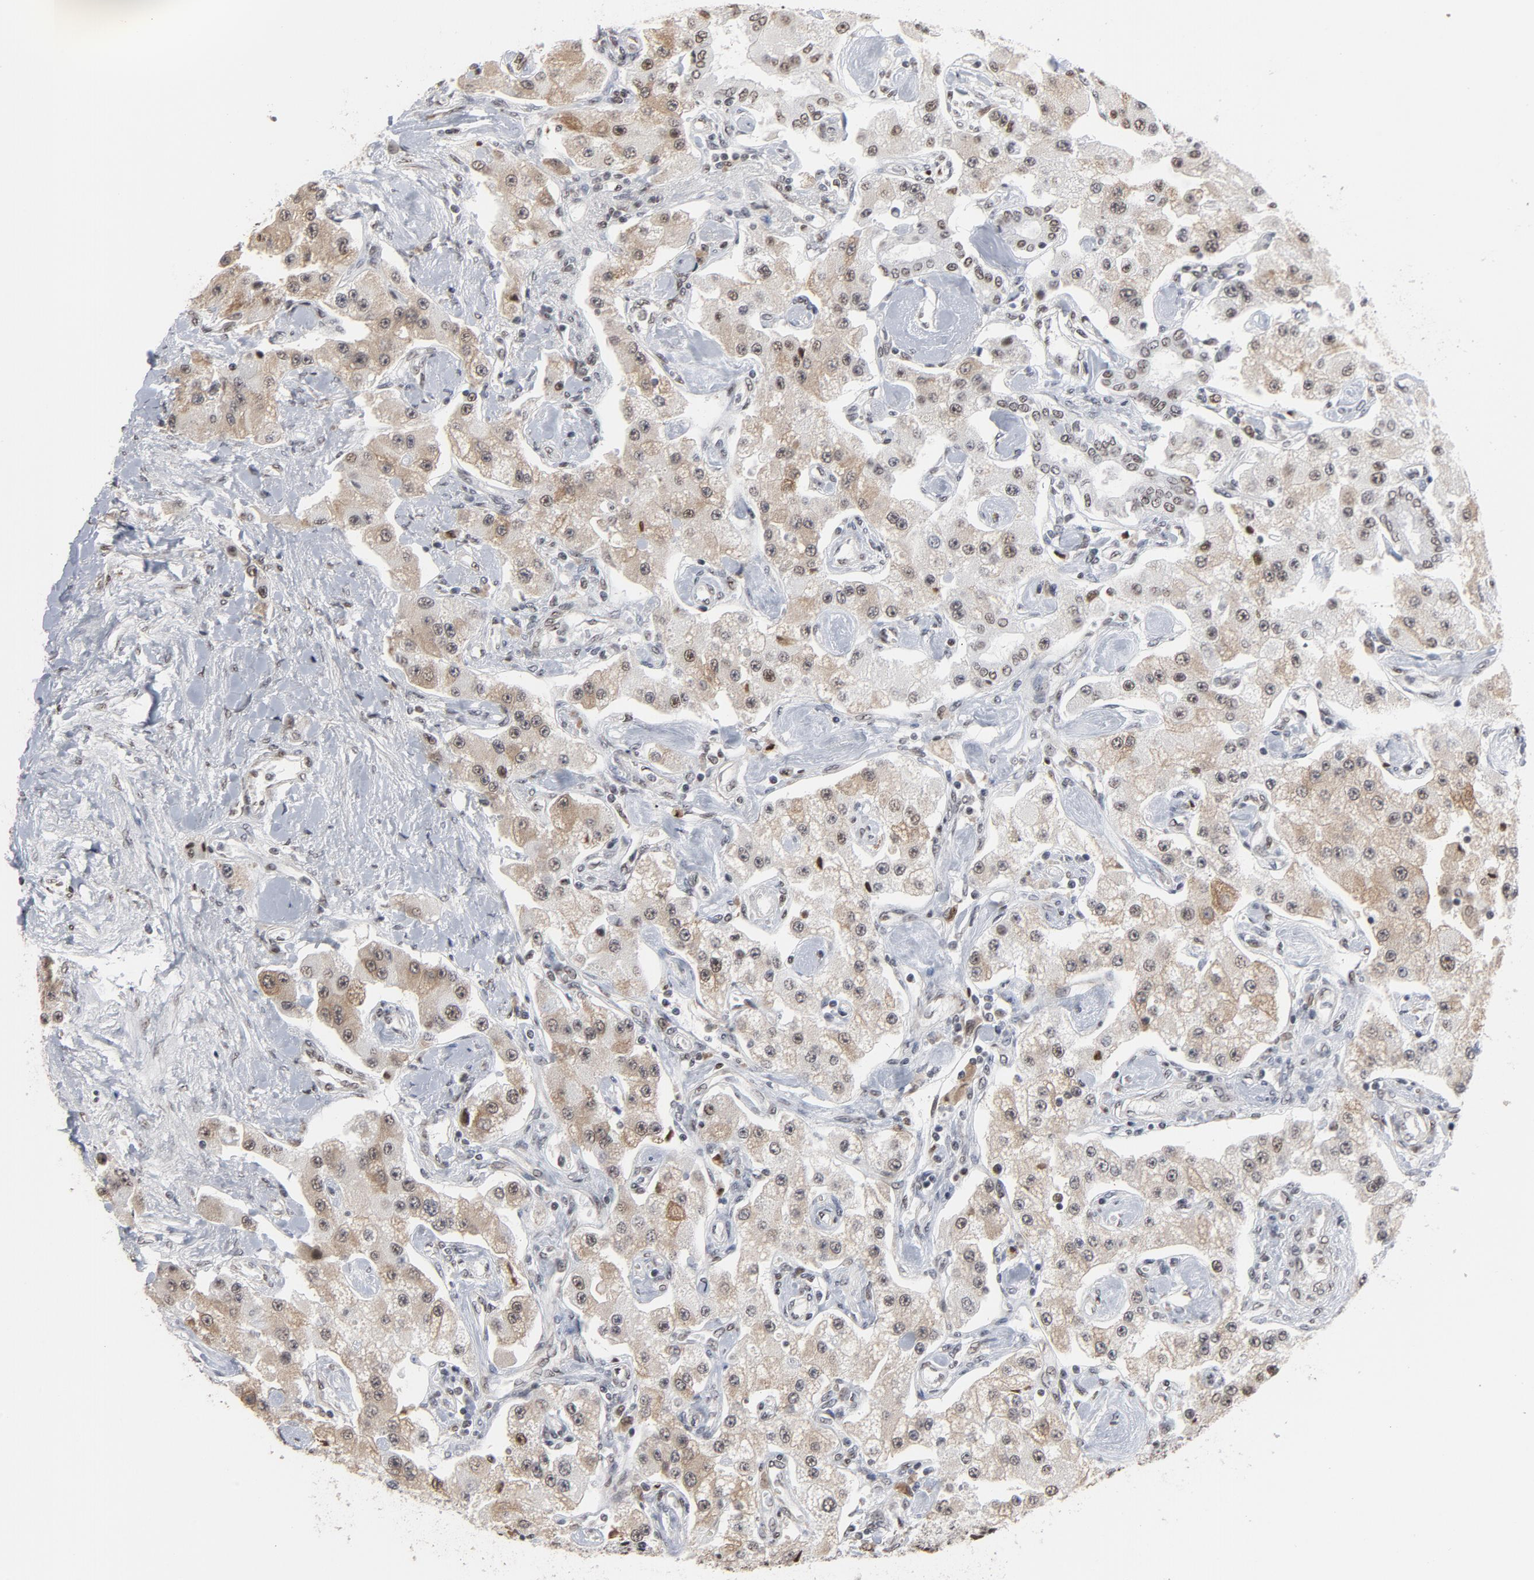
{"staining": {"intensity": "weak", "quantity": ">75%", "location": "cytoplasmic/membranous,nuclear"}, "tissue": "carcinoid", "cell_type": "Tumor cells", "image_type": "cancer", "snomed": [{"axis": "morphology", "description": "Carcinoid, malignant, NOS"}, {"axis": "topography", "description": "Pancreas"}], "caption": "Immunohistochemical staining of human carcinoid displays low levels of weak cytoplasmic/membranous and nuclear protein staining in about >75% of tumor cells.", "gene": "MRE11", "patient": {"sex": "male", "age": 41}}